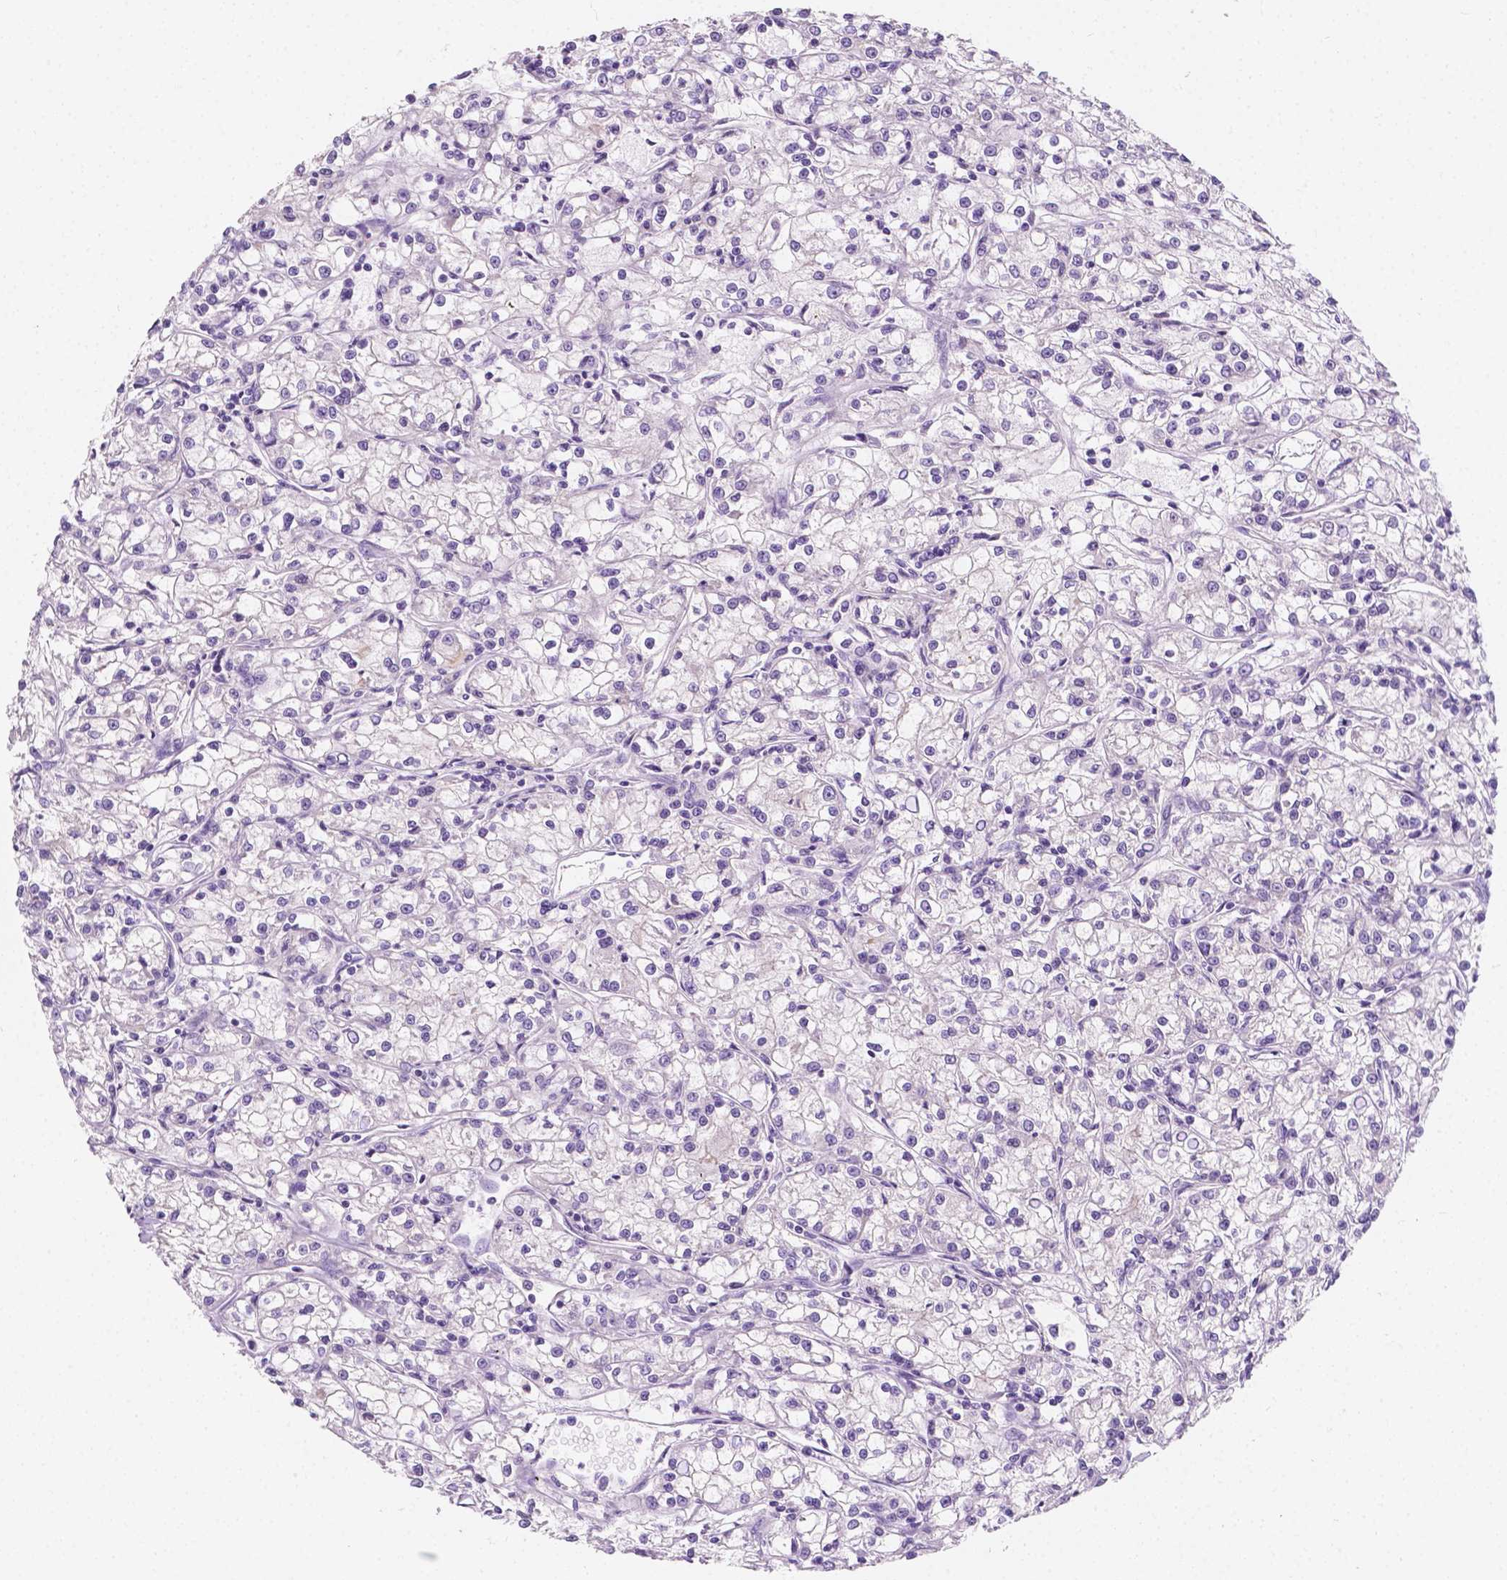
{"staining": {"intensity": "negative", "quantity": "none", "location": "none"}, "tissue": "renal cancer", "cell_type": "Tumor cells", "image_type": "cancer", "snomed": [{"axis": "morphology", "description": "Adenocarcinoma, NOS"}, {"axis": "topography", "description": "Kidney"}], "caption": "DAB immunohistochemical staining of human renal cancer (adenocarcinoma) demonstrates no significant expression in tumor cells. (DAB (3,3'-diaminobenzidine) immunohistochemistry, high magnification).", "gene": "SIRT2", "patient": {"sex": "female", "age": 59}}